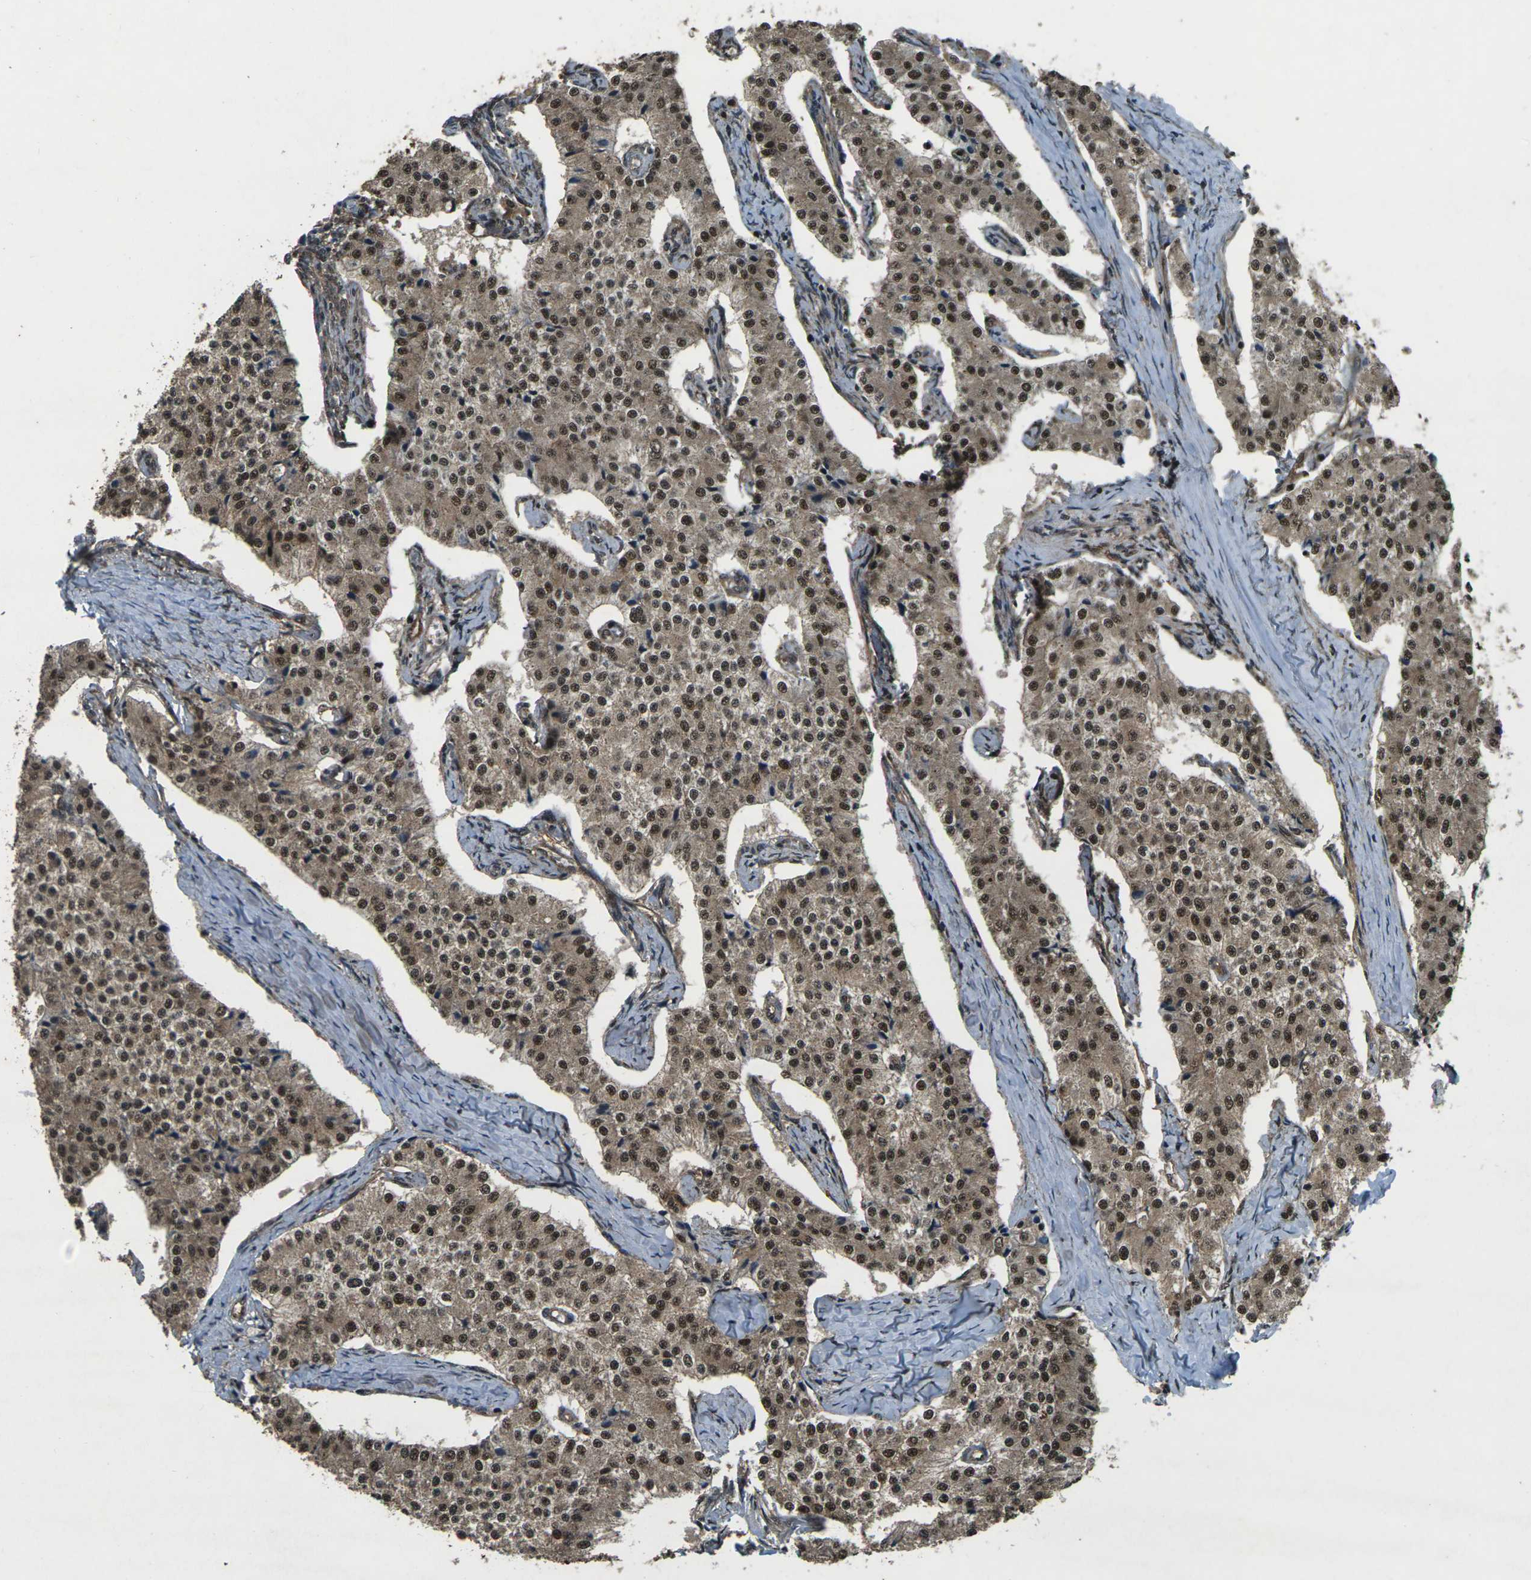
{"staining": {"intensity": "strong", "quantity": ">75%", "location": "cytoplasmic/membranous,nuclear"}, "tissue": "carcinoid", "cell_type": "Tumor cells", "image_type": "cancer", "snomed": [{"axis": "morphology", "description": "Carcinoid, malignant, NOS"}, {"axis": "topography", "description": "Colon"}], "caption": "Tumor cells demonstrate strong cytoplasmic/membranous and nuclear staining in about >75% of cells in carcinoid. (Stains: DAB (3,3'-diaminobenzidine) in brown, nuclei in blue, Microscopy: brightfield microscopy at high magnification).", "gene": "NR4A2", "patient": {"sex": "female", "age": 52}}